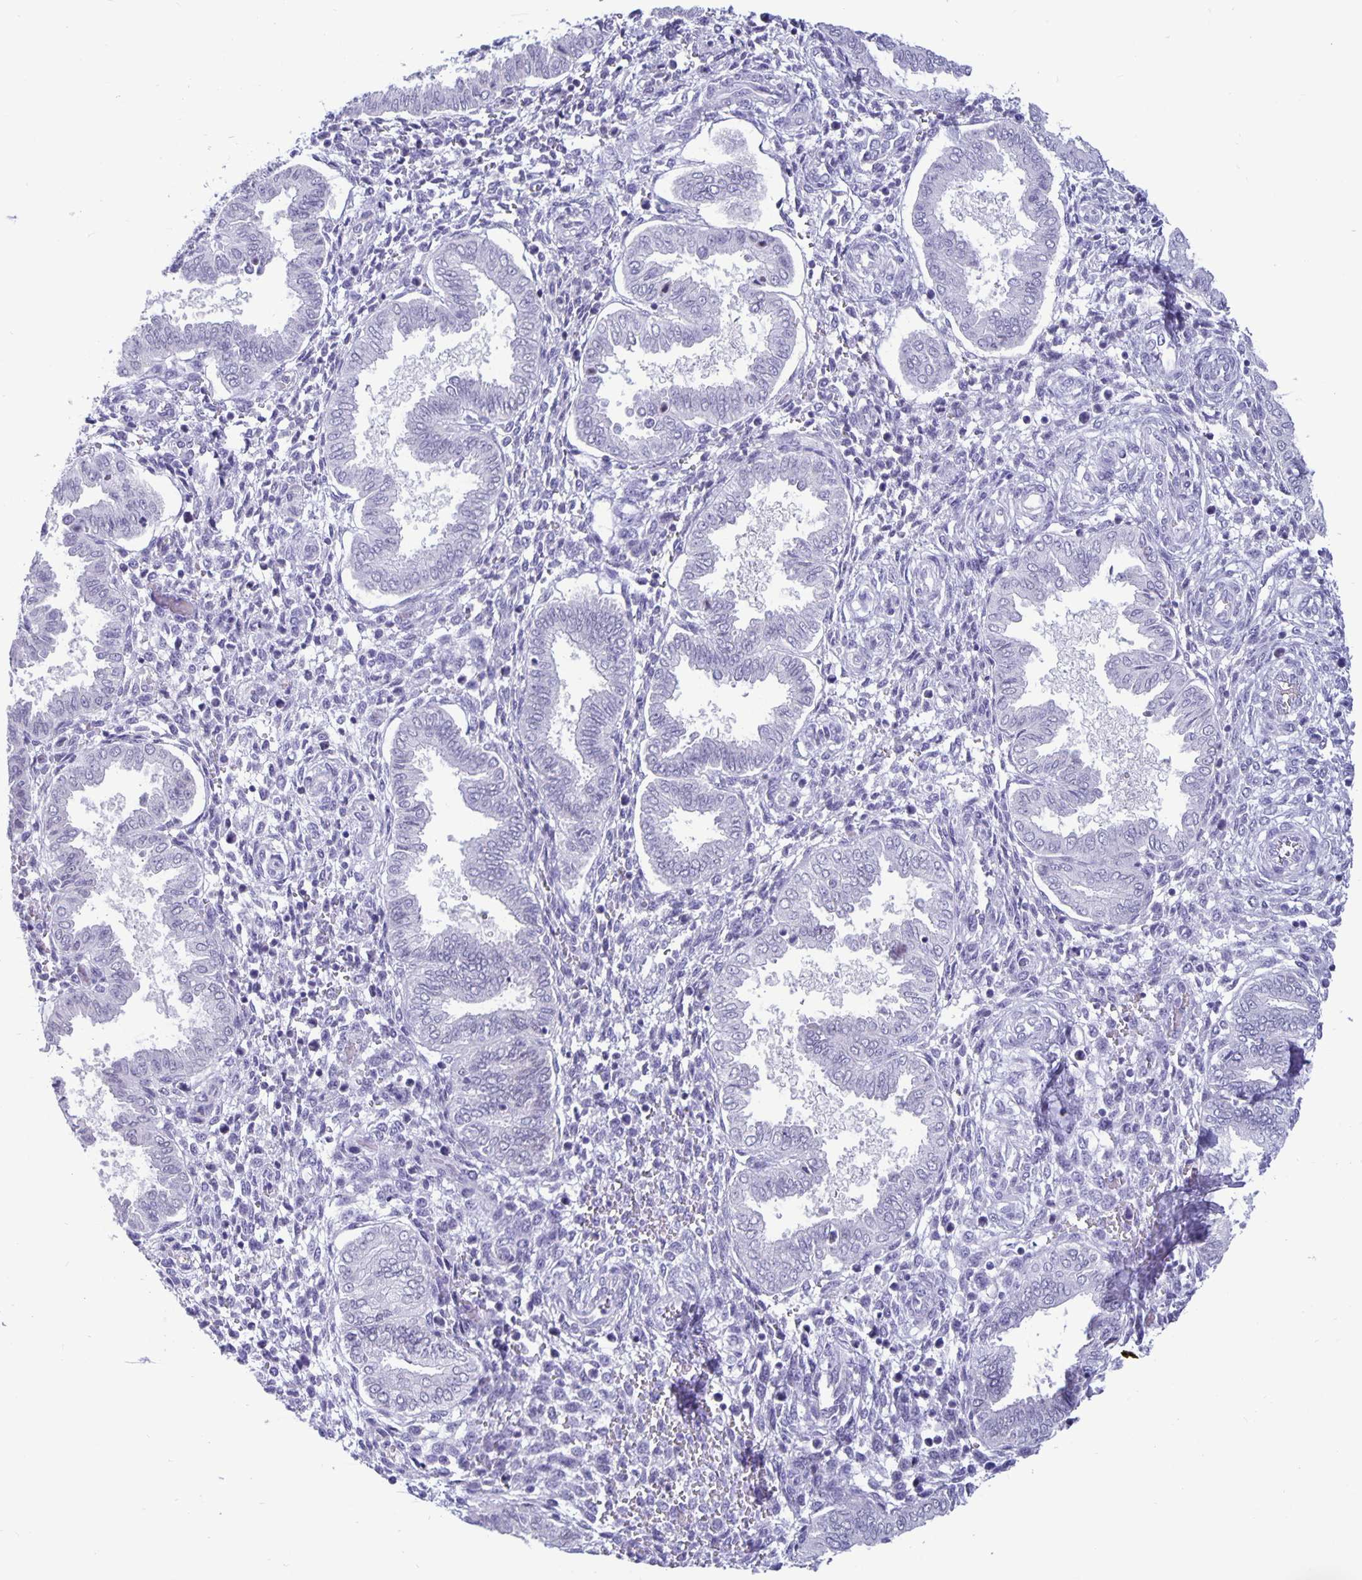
{"staining": {"intensity": "negative", "quantity": "none", "location": "none"}, "tissue": "endometrium", "cell_type": "Cells in endometrial stroma", "image_type": "normal", "snomed": [{"axis": "morphology", "description": "Normal tissue, NOS"}, {"axis": "topography", "description": "Endometrium"}], "caption": "This is an IHC photomicrograph of unremarkable human endometrium. There is no expression in cells in endometrial stroma.", "gene": "BPIFA3", "patient": {"sex": "female", "age": 24}}